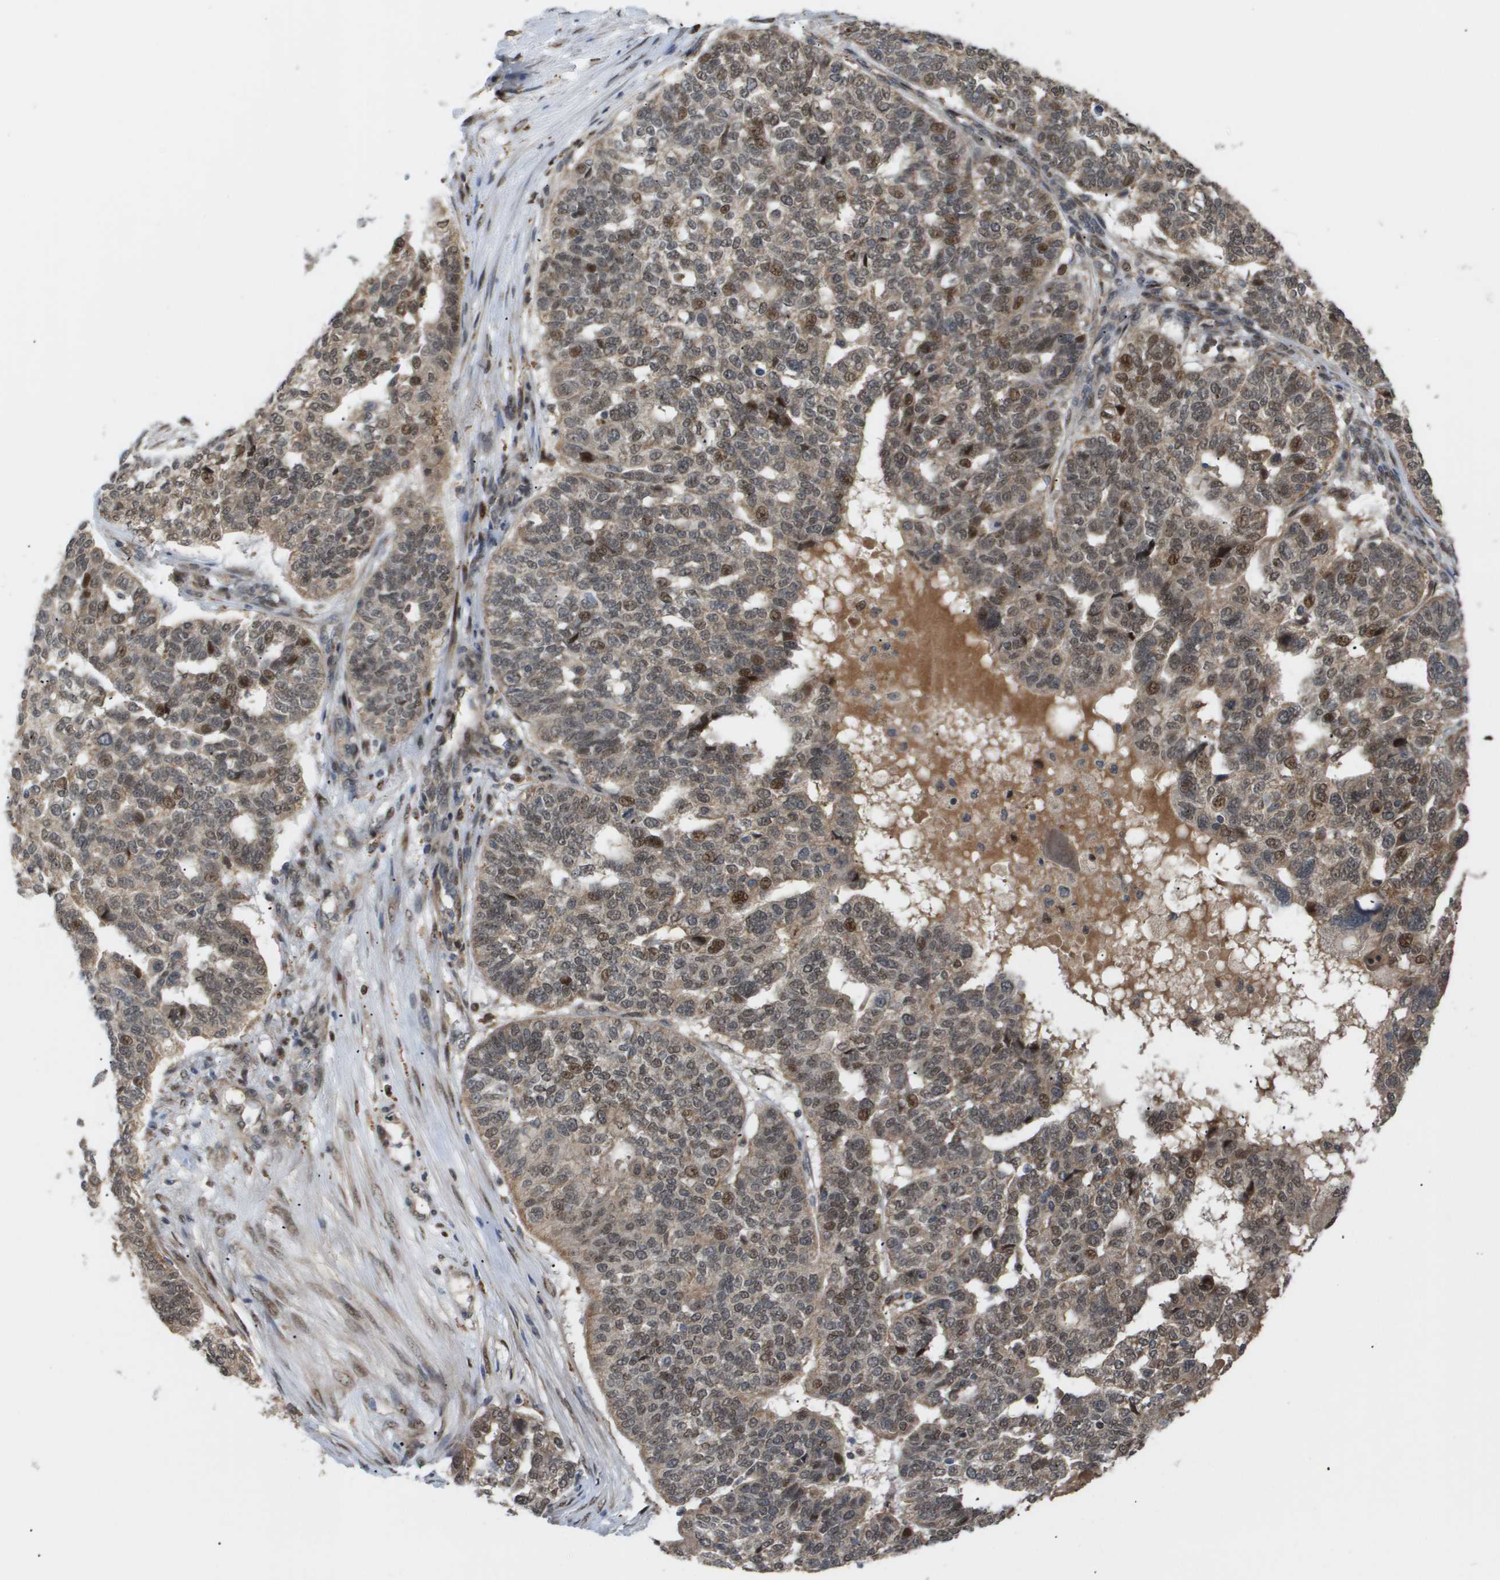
{"staining": {"intensity": "strong", "quantity": "25%-75%", "location": "cytoplasmic/membranous,nuclear"}, "tissue": "ovarian cancer", "cell_type": "Tumor cells", "image_type": "cancer", "snomed": [{"axis": "morphology", "description": "Cystadenocarcinoma, serous, NOS"}, {"axis": "topography", "description": "Ovary"}], "caption": "DAB (3,3'-diaminobenzidine) immunohistochemical staining of serous cystadenocarcinoma (ovarian) reveals strong cytoplasmic/membranous and nuclear protein staining in about 25%-75% of tumor cells.", "gene": "PDGFB", "patient": {"sex": "female", "age": 59}}